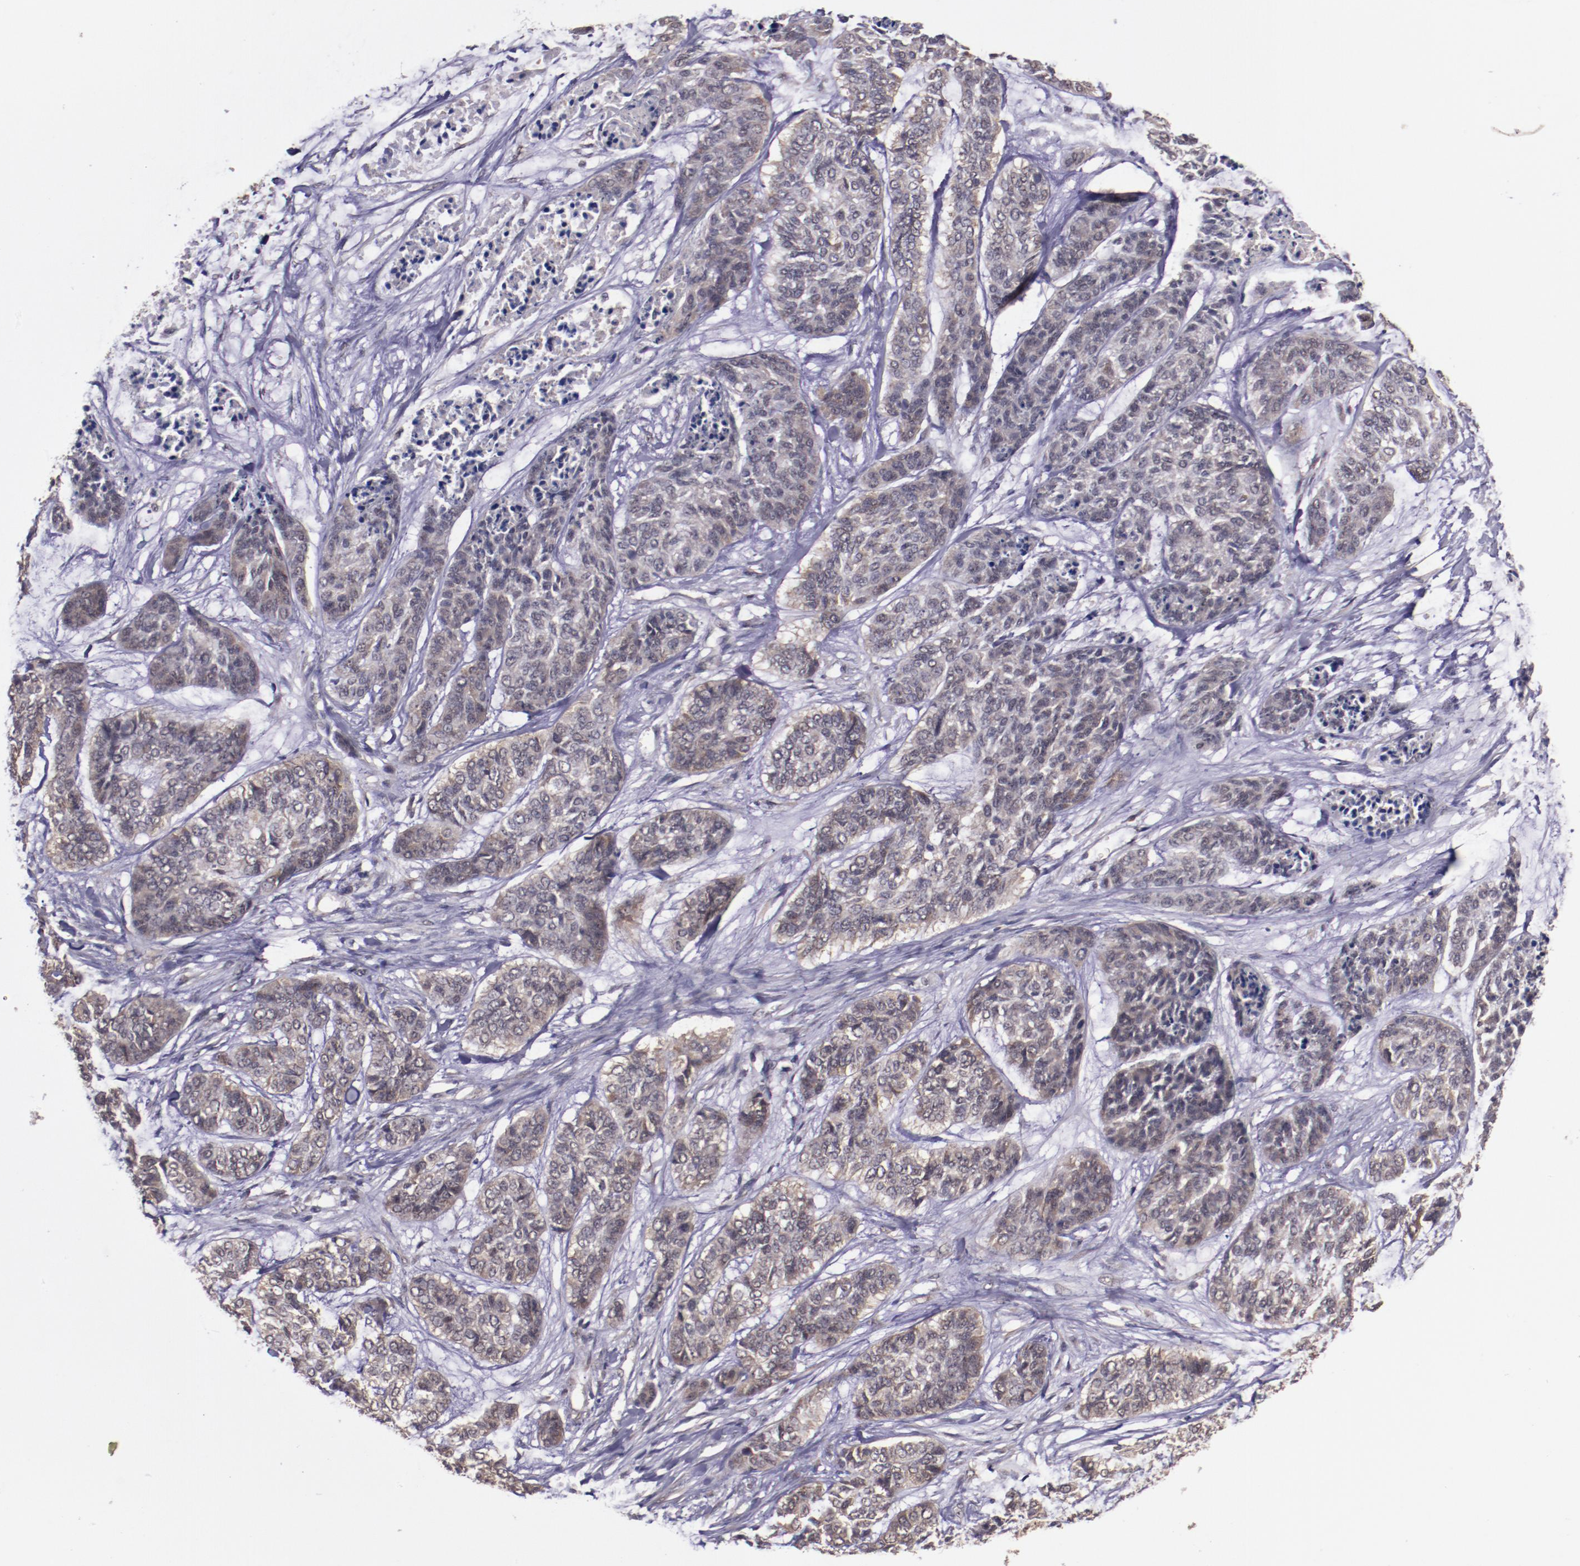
{"staining": {"intensity": "weak", "quantity": ">75%", "location": "cytoplasmic/membranous"}, "tissue": "skin cancer", "cell_type": "Tumor cells", "image_type": "cancer", "snomed": [{"axis": "morphology", "description": "Basal cell carcinoma"}, {"axis": "topography", "description": "Skin"}], "caption": "Immunohistochemistry (IHC) (DAB (3,3'-diaminobenzidine)) staining of human skin cancer demonstrates weak cytoplasmic/membranous protein expression in approximately >75% of tumor cells.", "gene": "FTSJ1", "patient": {"sex": "female", "age": 64}}